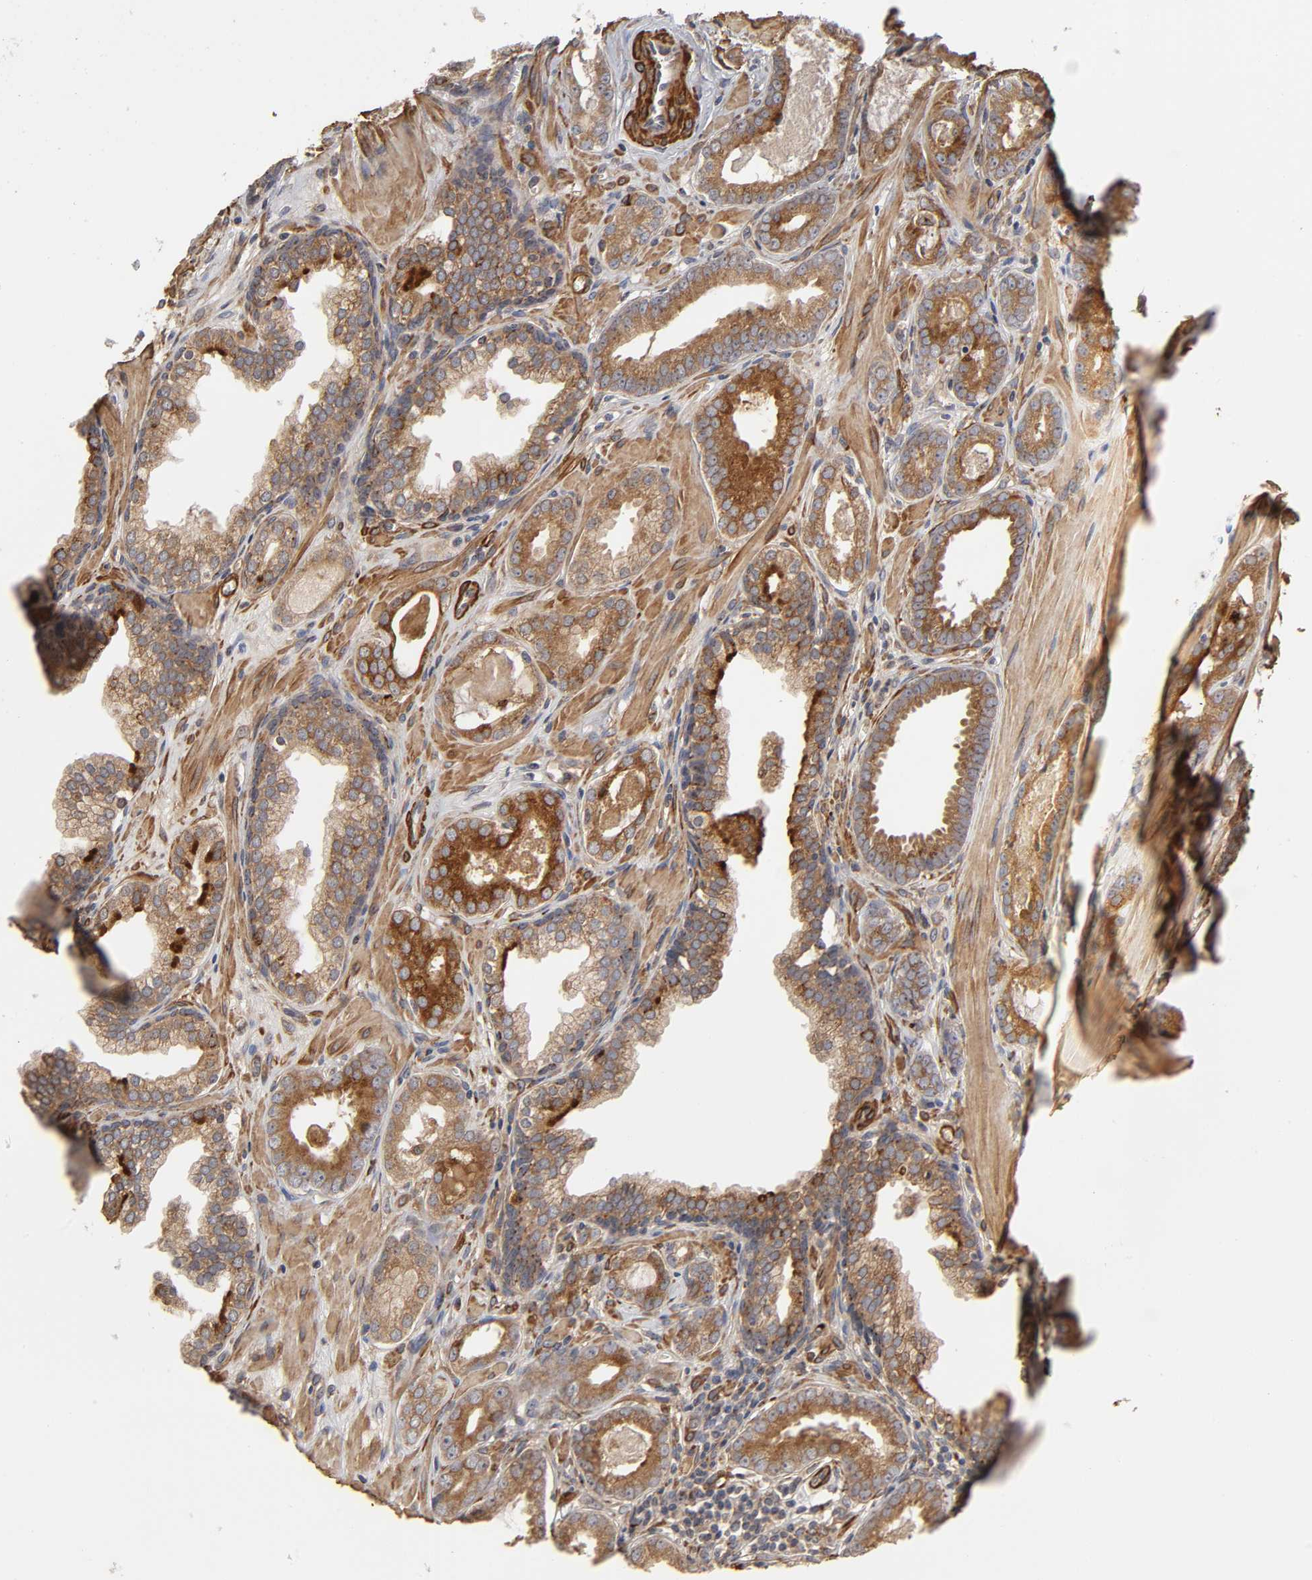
{"staining": {"intensity": "strong", "quantity": ">75%", "location": "cytoplasmic/membranous"}, "tissue": "prostate cancer", "cell_type": "Tumor cells", "image_type": "cancer", "snomed": [{"axis": "morphology", "description": "Adenocarcinoma, Low grade"}, {"axis": "topography", "description": "Prostate"}], "caption": "The immunohistochemical stain labels strong cytoplasmic/membranous staining in tumor cells of prostate cancer tissue.", "gene": "GNPTG", "patient": {"sex": "male", "age": 57}}